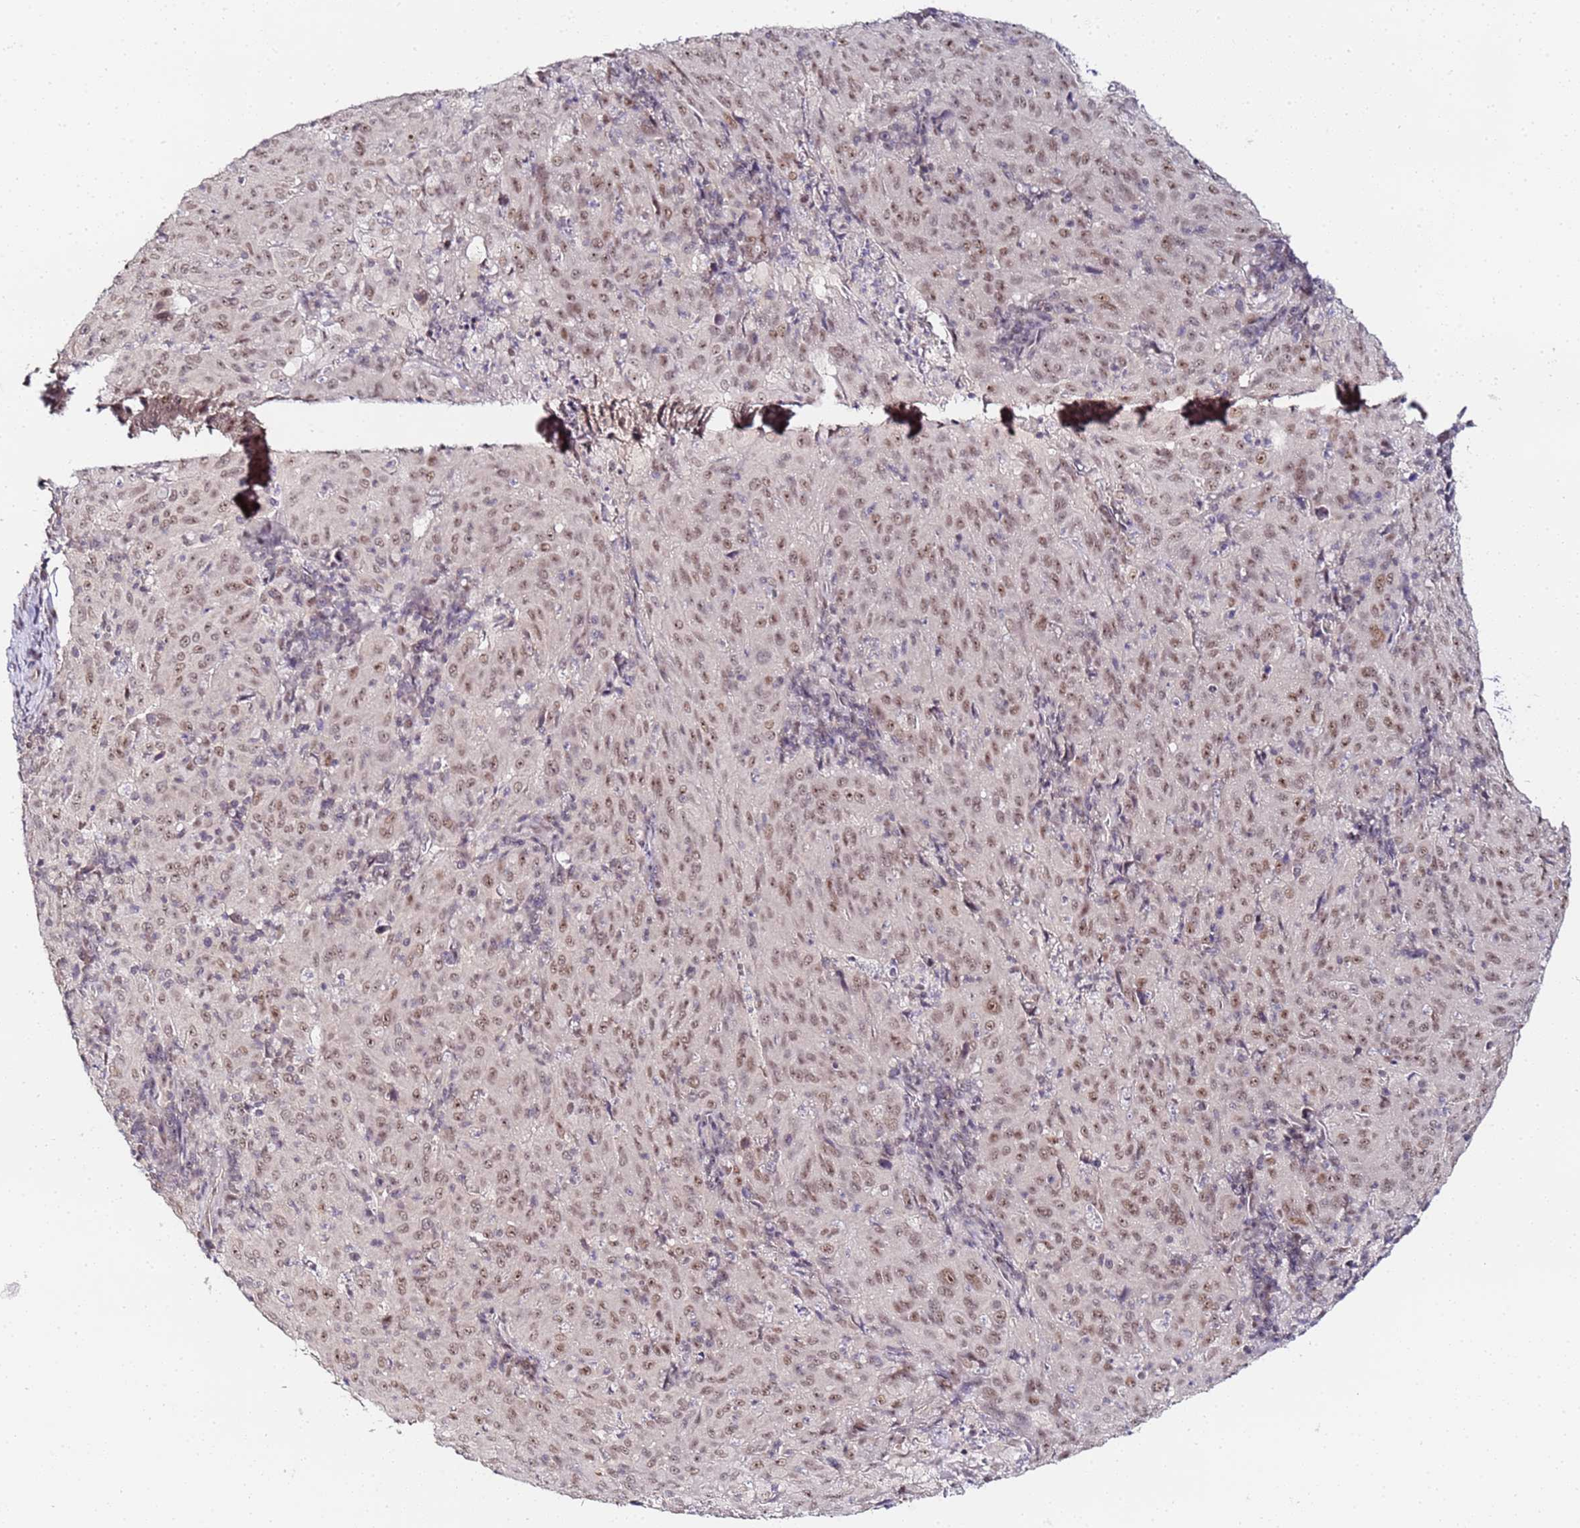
{"staining": {"intensity": "moderate", "quantity": ">75%", "location": "nuclear"}, "tissue": "pancreatic cancer", "cell_type": "Tumor cells", "image_type": "cancer", "snomed": [{"axis": "morphology", "description": "Adenocarcinoma, NOS"}, {"axis": "topography", "description": "Pancreas"}], "caption": "DAB immunohistochemical staining of pancreatic cancer exhibits moderate nuclear protein staining in about >75% of tumor cells. The staining is performed using DAB brown chromogen to label protein expression. The nuclei are counter-stained blue using hematoxylin.", "gene": "LSM3", "patient": {"sex": "male", "age": 63}}